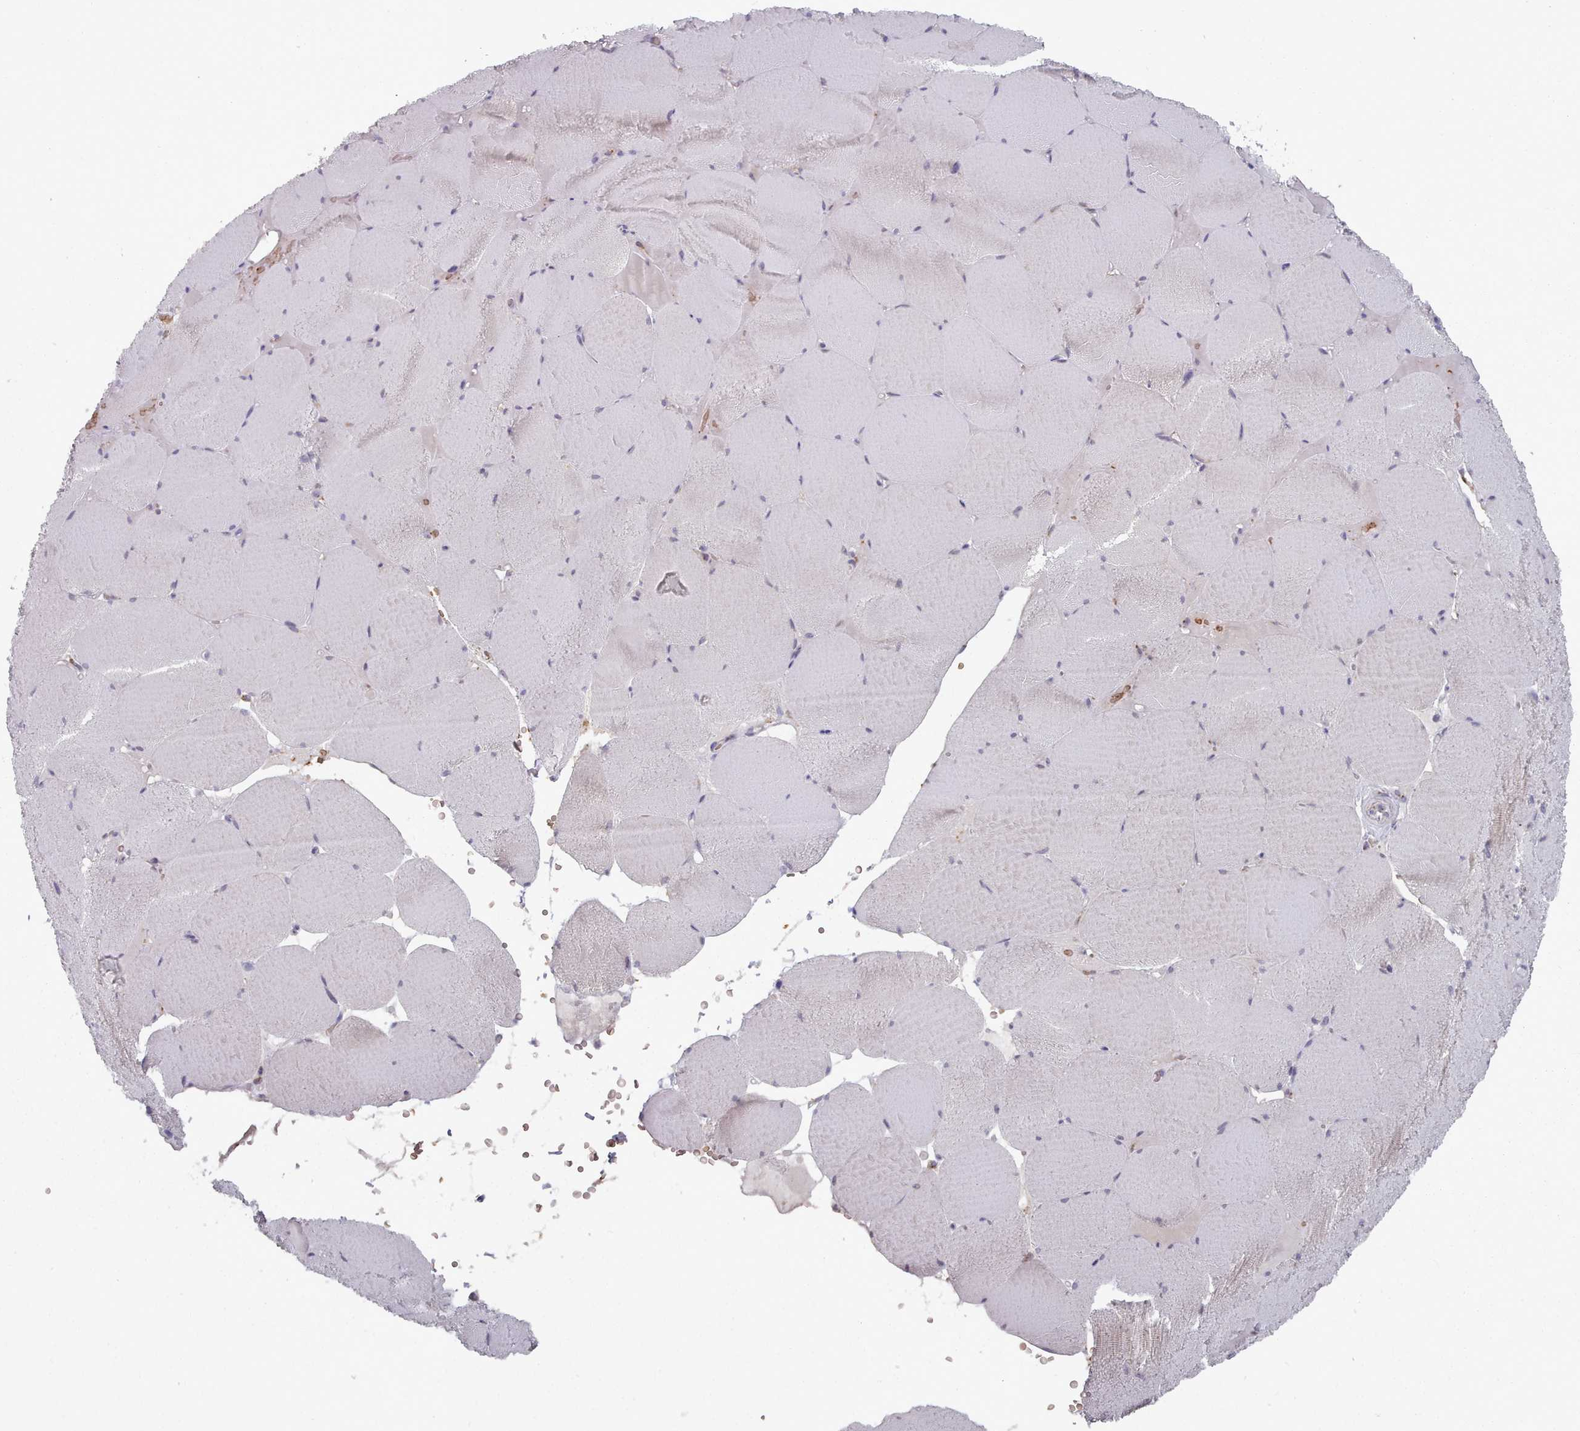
{"staining": {"intensity": "weak", "quantity": "25%-75%", "location": "cytoplasmic/membranous"}, "tissue": "skeletal muscle", "cell_type": "Myocytes", "image_type": "normal", "snomed": [{"axis": "morphology", "description": "Normal tissue, NOS"}, {"axis": "topography", "description": "Skeletal muscle"}, {"axis": "topography", "description": "Head-Neck"}], "caption": "A high-resolution image shows immunohistochemistry (IHC) staining of benign skeletal muscle, which demonstrates weak cytoplasmic/membranous expression in about 25%-75% of myocytes. (Brightfield microscopy of DAB IHC at high magnification).", "gene": "MAN1B1", "patient": {"sex": "male", "age": 66}}